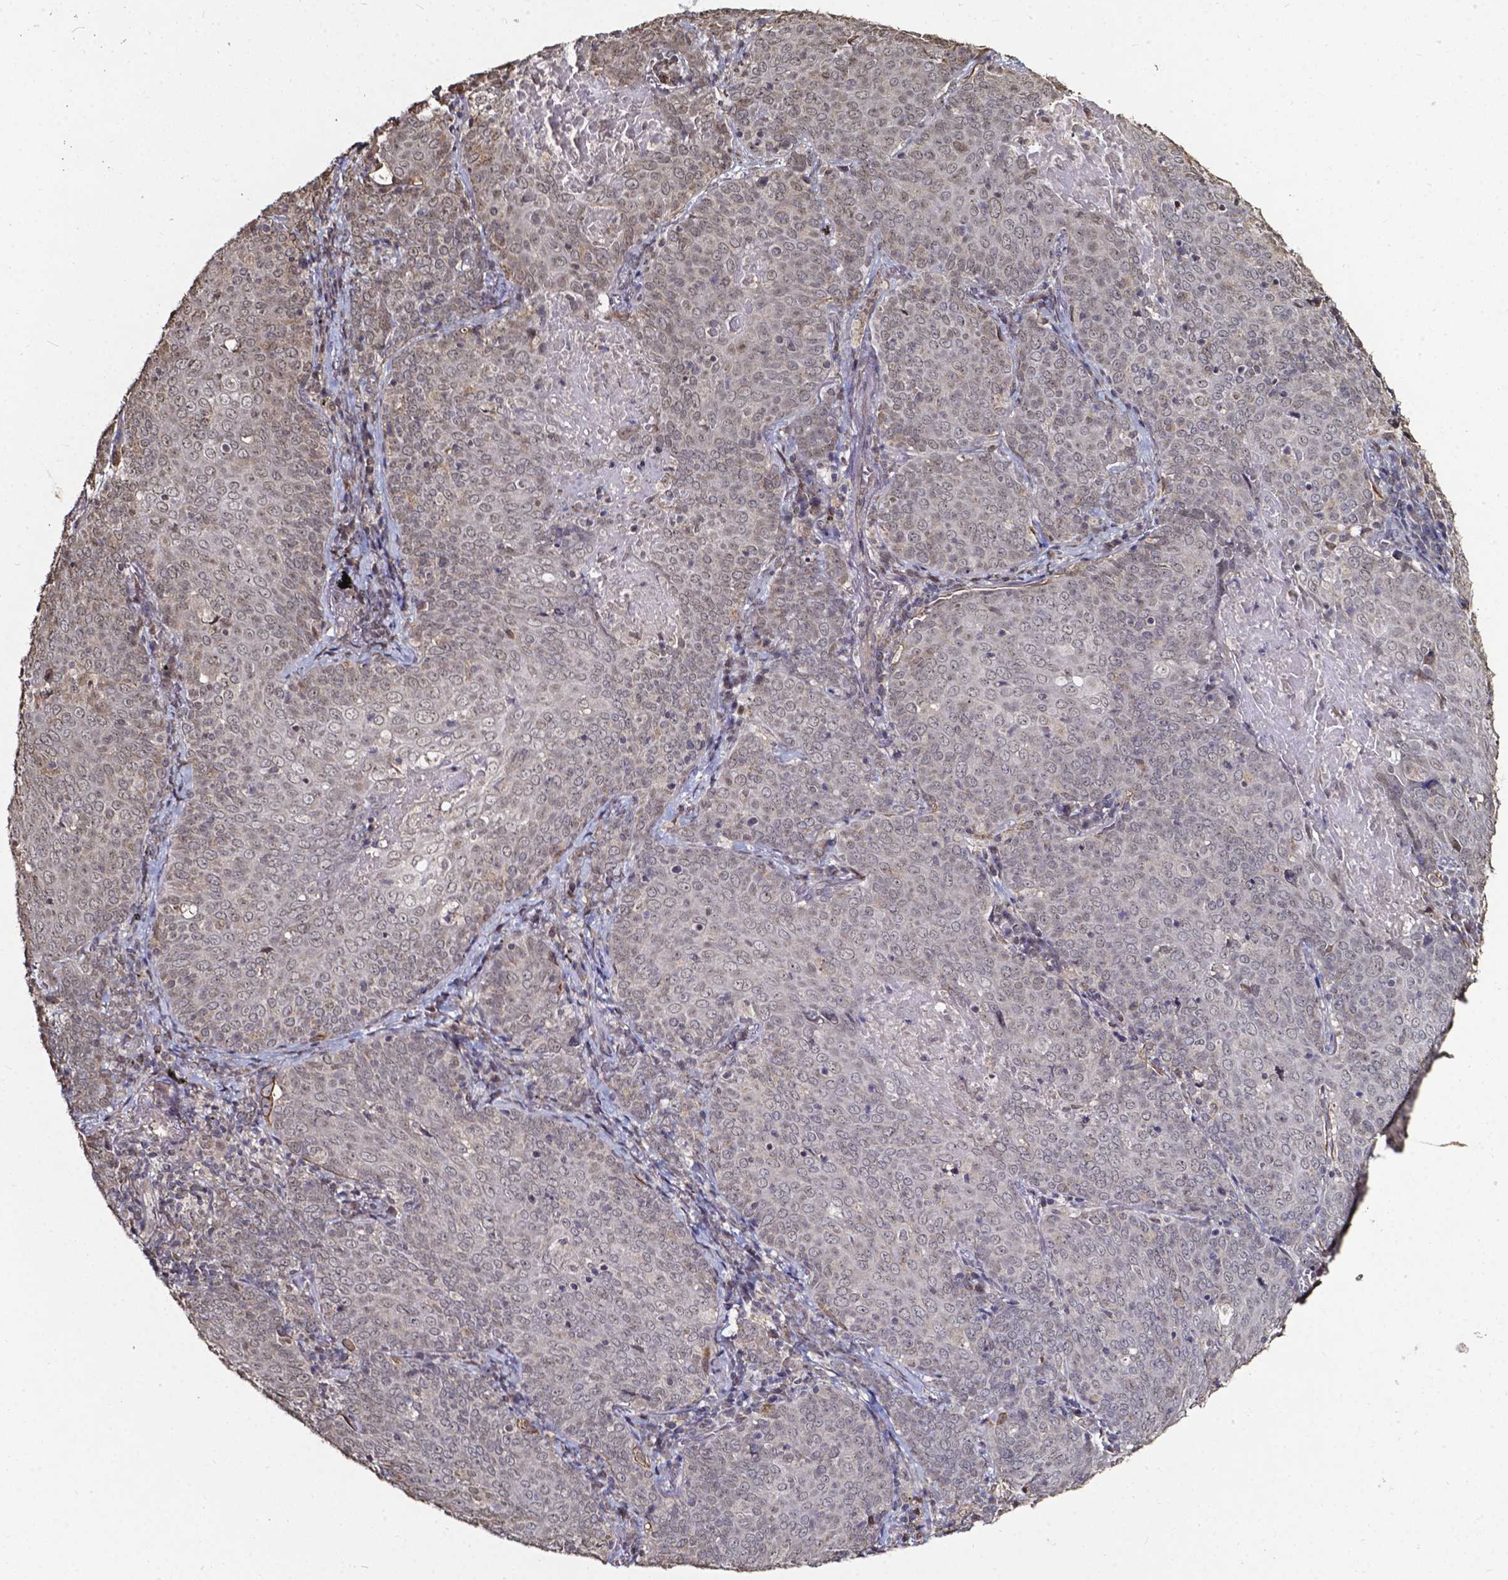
{"staining": {"intensity": "negative", "quantity": "none", "location": "none"}, "tissue": "lung cancer", "cell_type": "Tumor cells", "image_type": "cancer", "snomed": [{"axis": "morphology", "description": "Squamous cell carcinoma, NOS"}, {"axis": "topography", "description": "Lung"}], "caption": "Lung cancer was stained to show a protein in brown. There is no significant expression in tumor cells.", "gene": "GLRA2", "patient": {"sex": "male", "age": 82}}